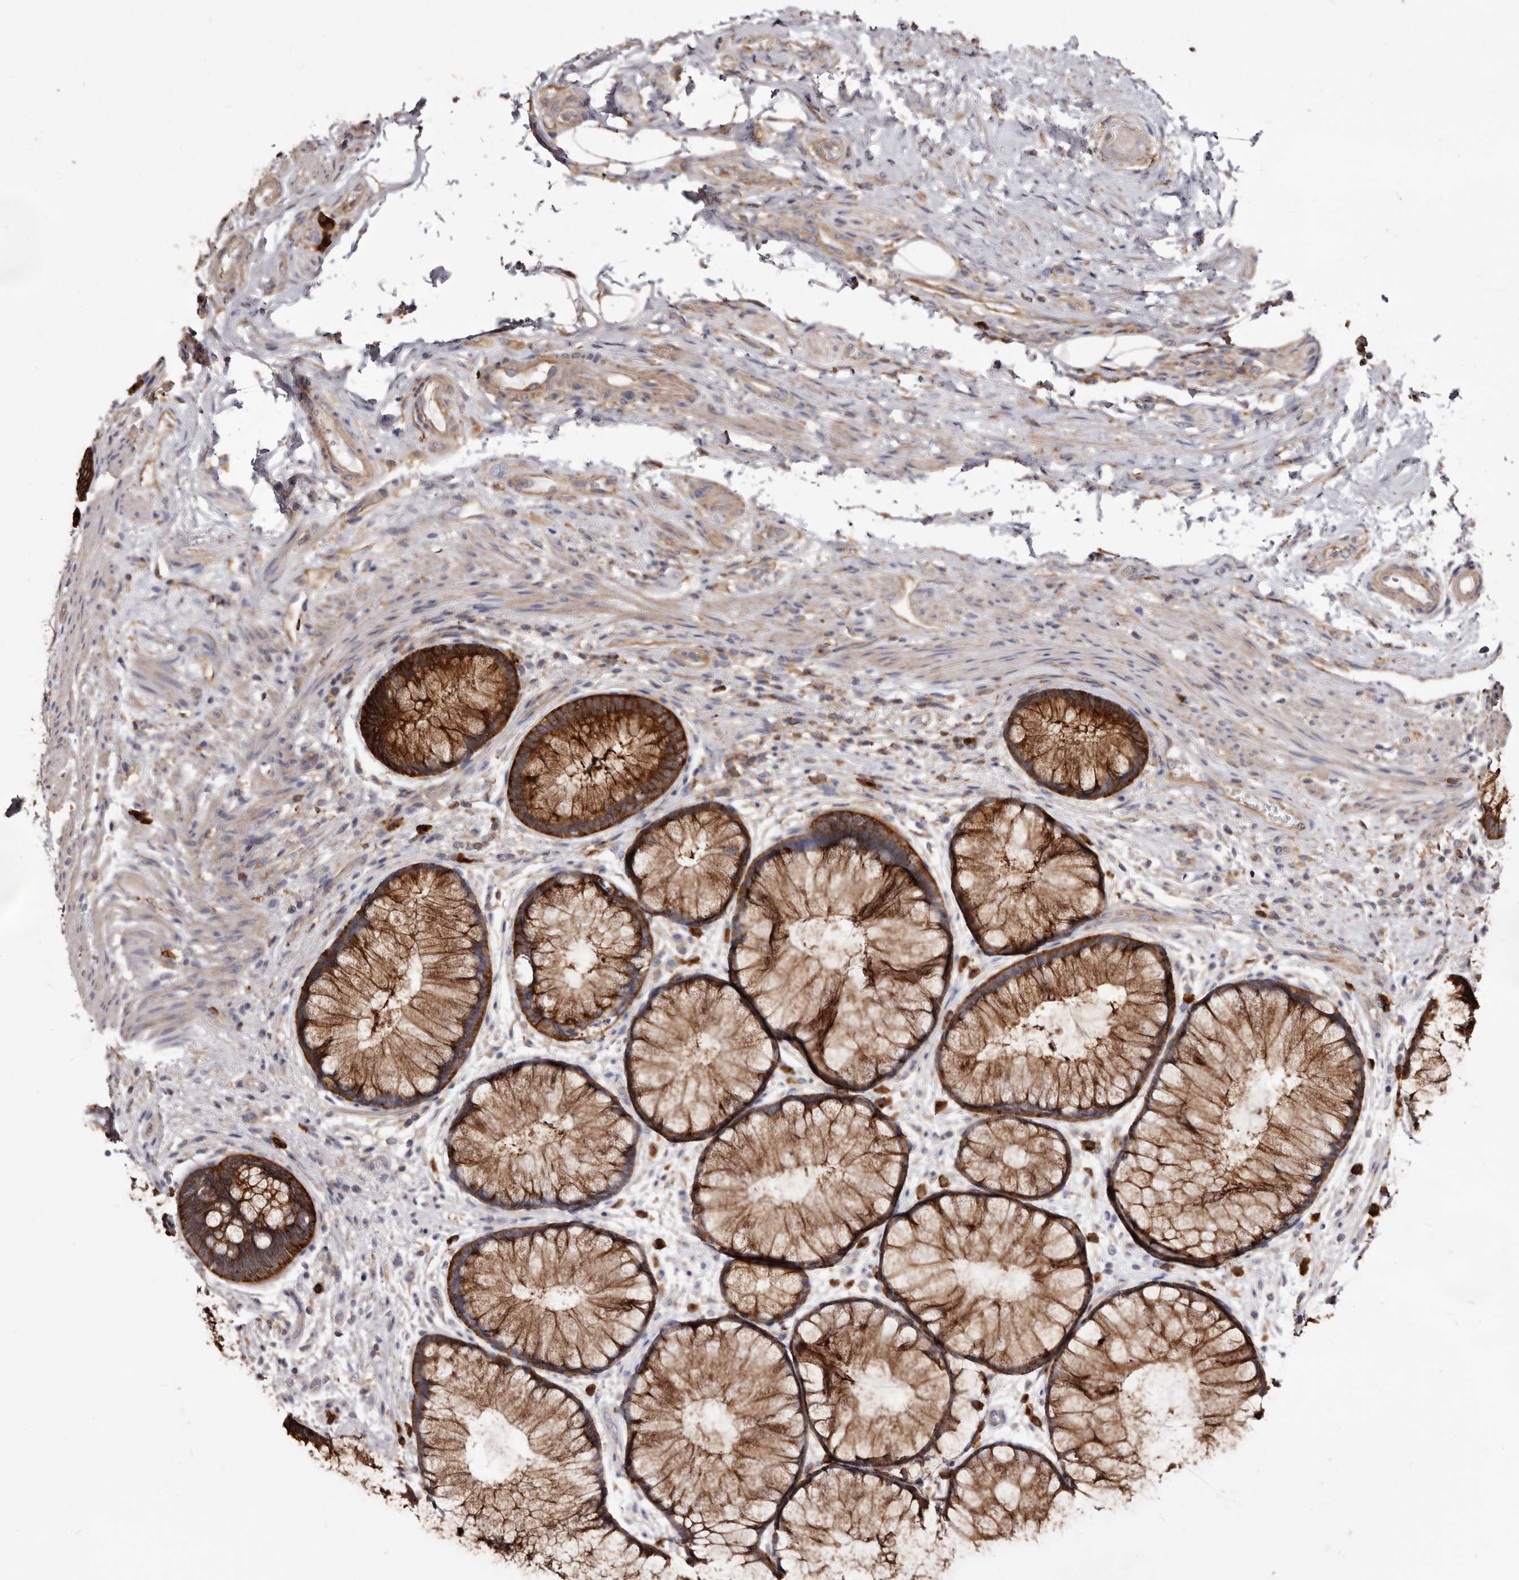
{"staining": {"intensity": "strong", "quantity": ">75%", "location": "cytoplasmic/membranous"}, "tissue": "rectum", "cell_type": "Glandular cells", "image_type": "normal", "snomed": [{"axis": "morphology", "description": "Normal tissue, NOS"}, {"axis": "topography", "description": "Rectum"}], "caption": "This micrograph reveals normal rectum stained with IHC to label a protein in brown. The cytoplasmic/membranous of glandular cells show strong positivity for the protein. Nuclei are counter-stained blue.", "gene": "TPD52", "patient": {"sex": "male", "age": 51}}